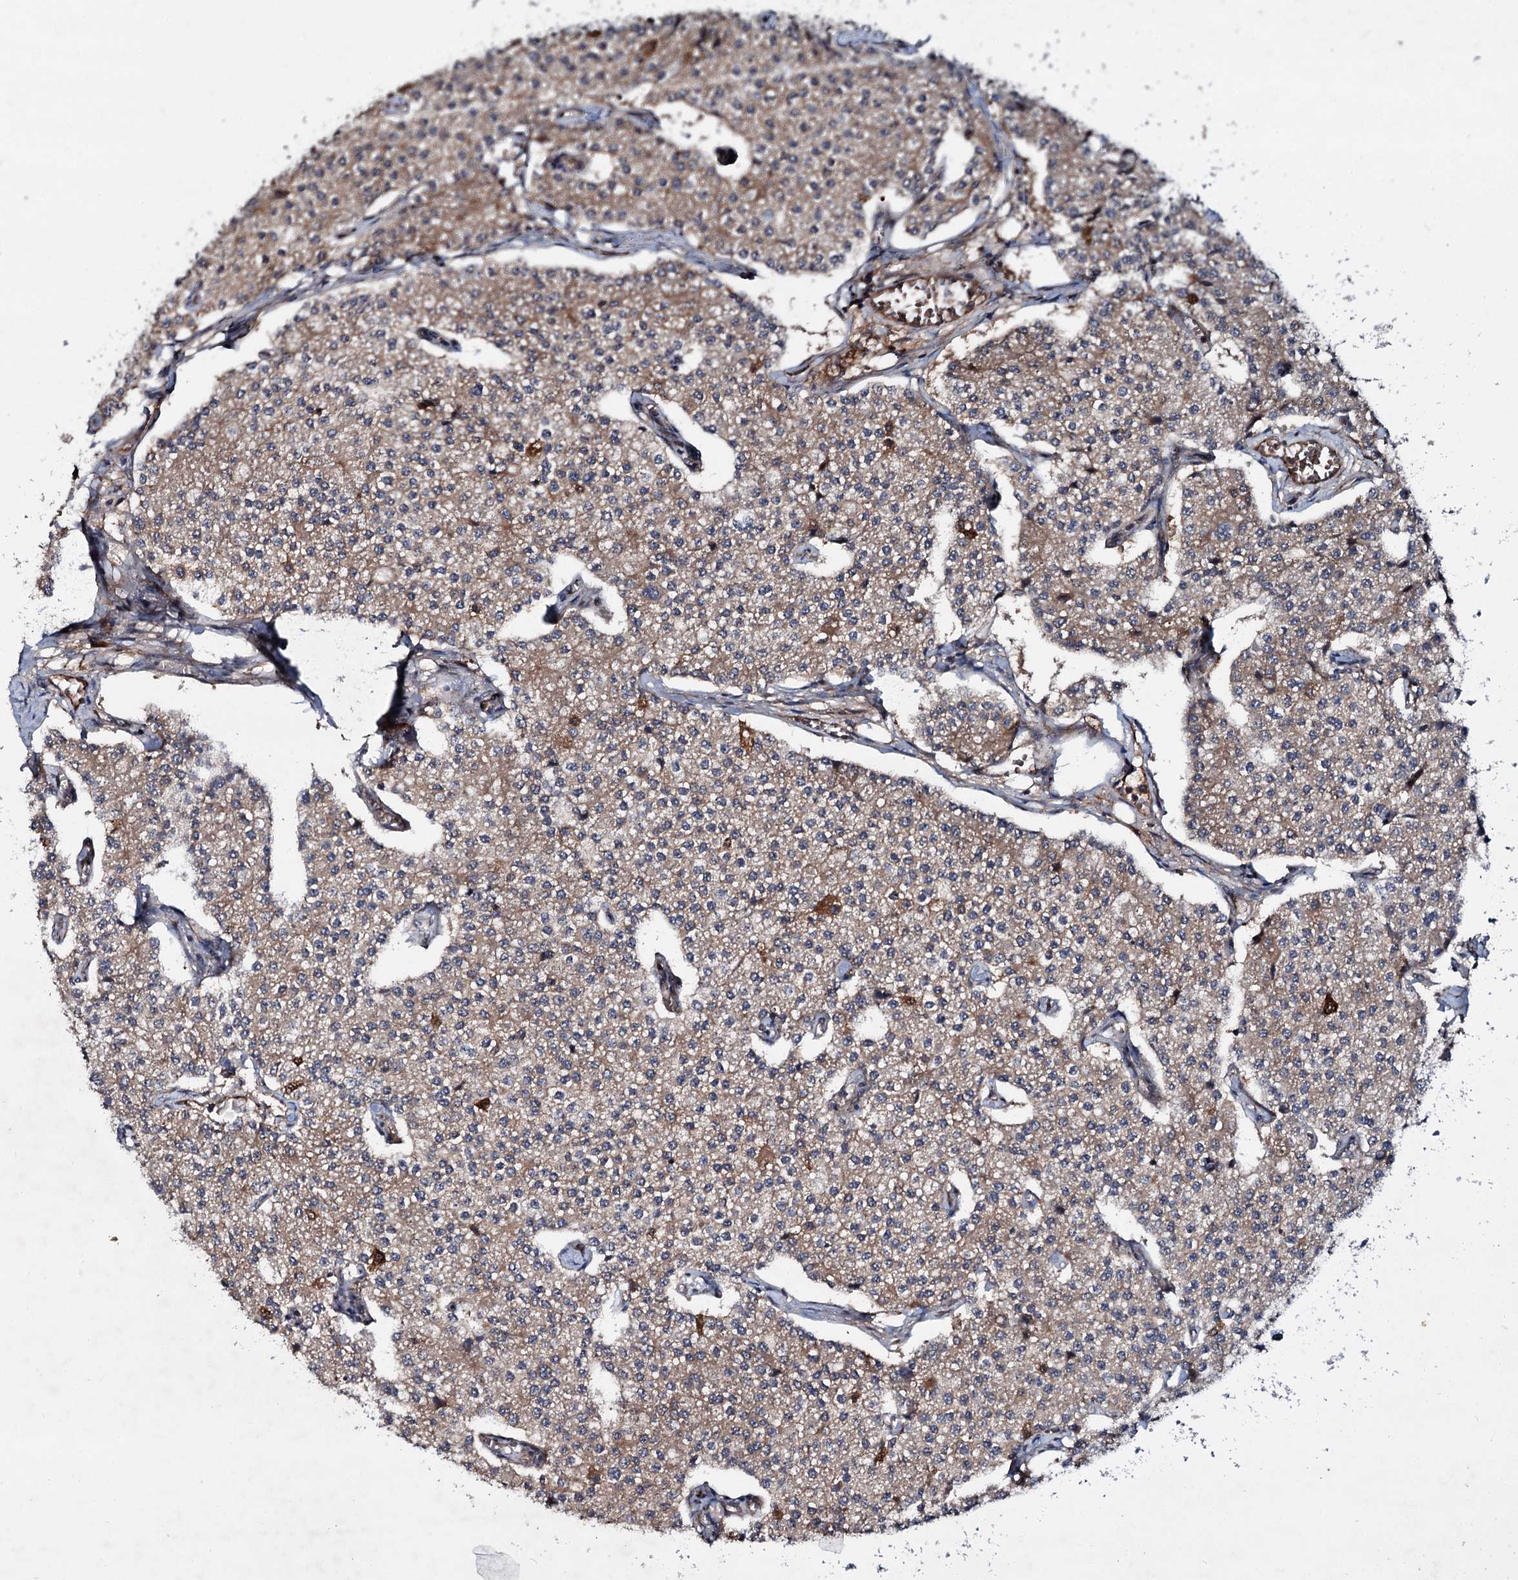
{"staining": {"intensity": "moderate", "quantity": "25%-75%", "location": "cytoplasmic/membranous"}, "tissue": "carcinoid", "cell_type": "Tumor cells", "image_type": "cancer", "snomed": [{"axis": "morphology", "description": "Carcinoid, malignant, NOS"}, {"axis": "topography", "description": "Colon"}], "caption": "High-magnification brightfield microscopy of carcinoid stained with DAB (3,3'-diaminobenzidine) (brown) and counterstained with hematoxylin (blue). tumor cells exhibit moderate cytoplasmic/membranous expression is seen in approximately25%-75% of cells.", "gene": "ADGRG4", "patient": {"sex": "female", "age": 52}}